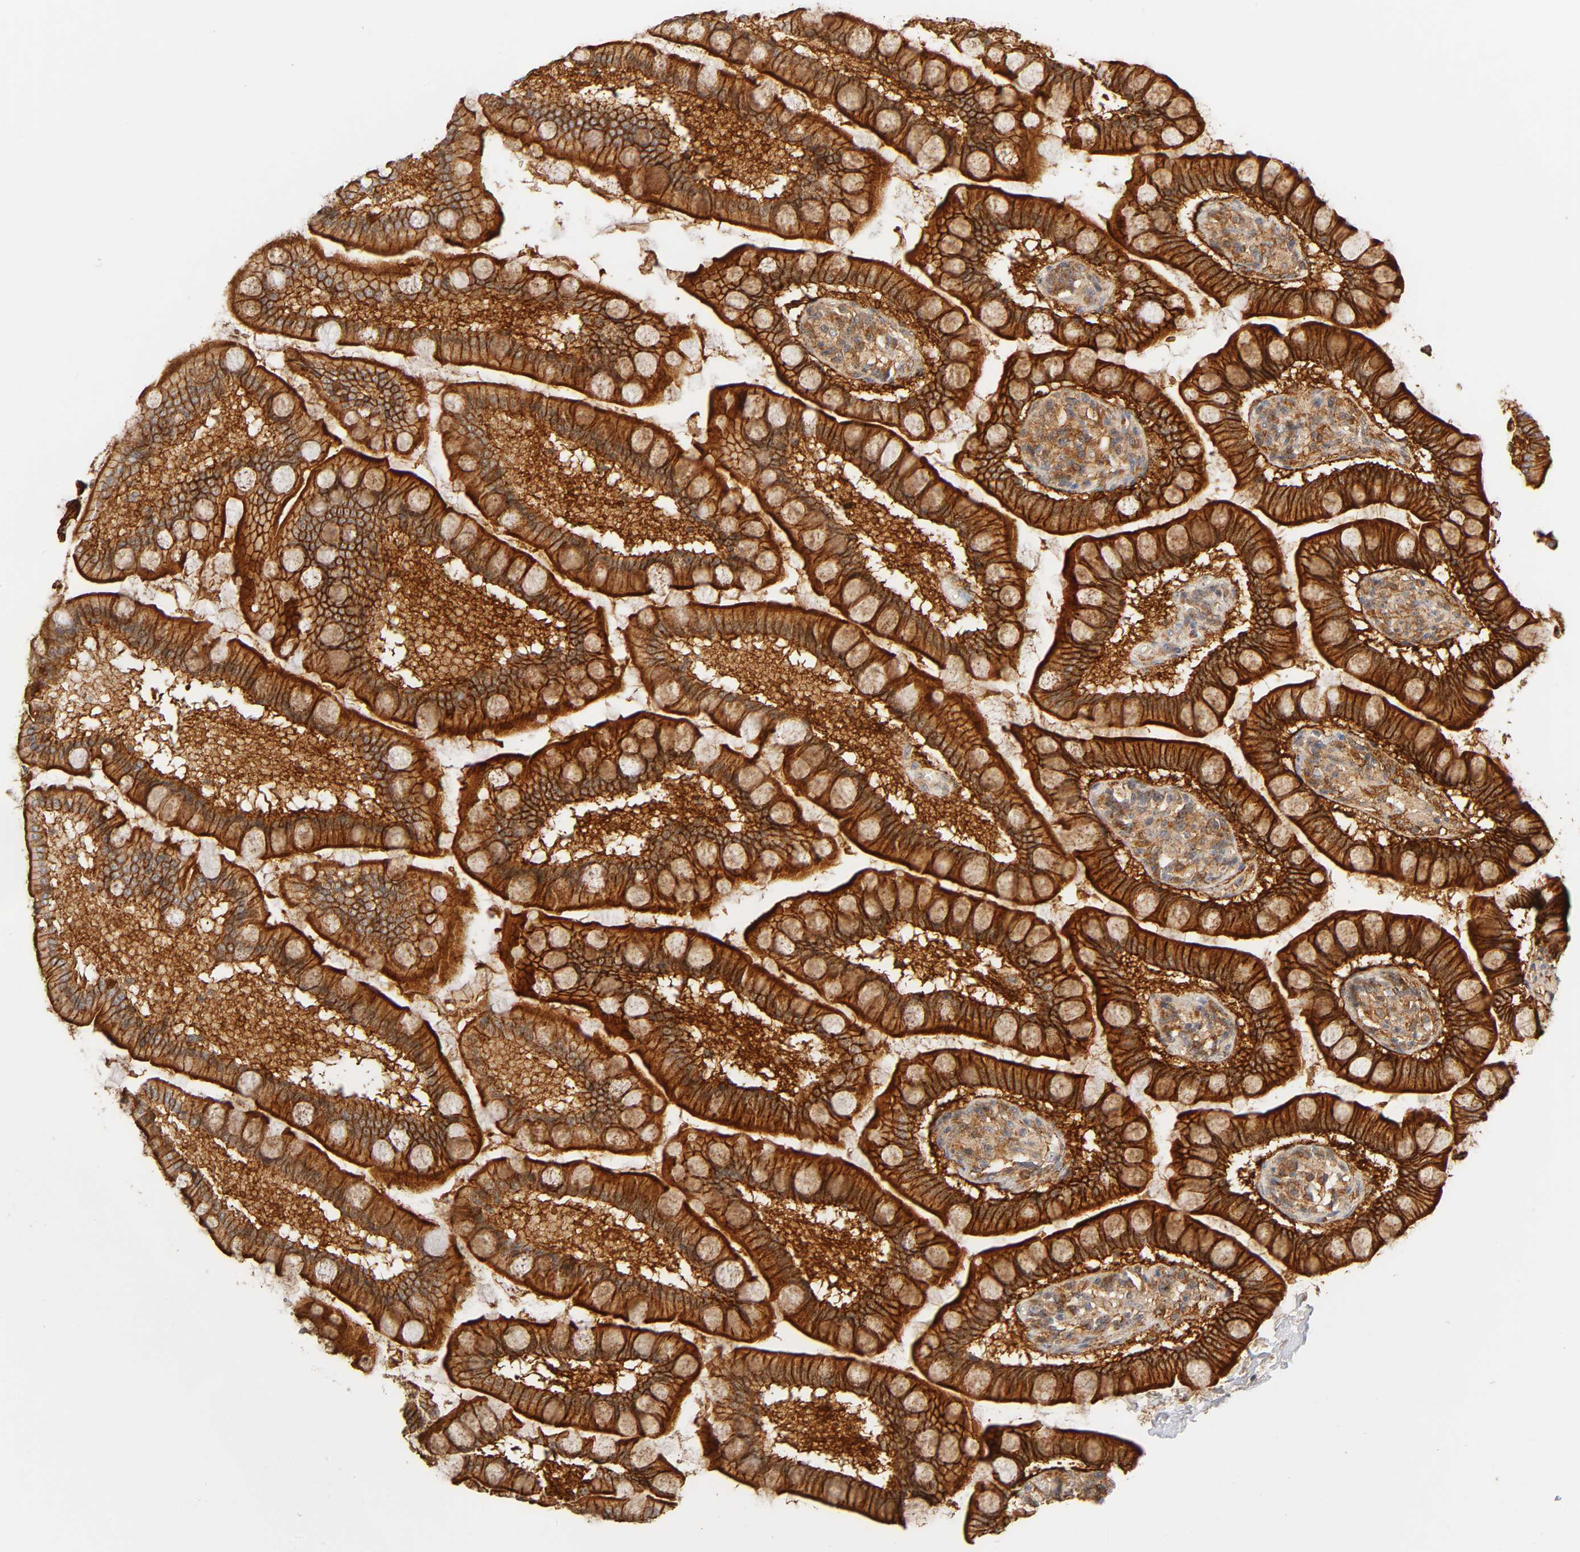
{"staining": {"intensity": "strong", "quantity": ">75%", "location": "cytoplasmic/membranous"}, "tissue": "small intestine", "cell_type": "Glandular cells", "image_type": "normal", "snomed": [{"axis": "morphology", "description": "Normal tissue, NOS"}, {"axis": "topography", "description": "Small intestine"}], "caption": "Approximately >75% of glandular cells in unremarkable human small intestine exhibit strong cytoplasmic/membranous protein expression as visualized by brown immunohistochemical staining.", "gene": "PLD1", "patient": {"sex": "male", "age": 41}}